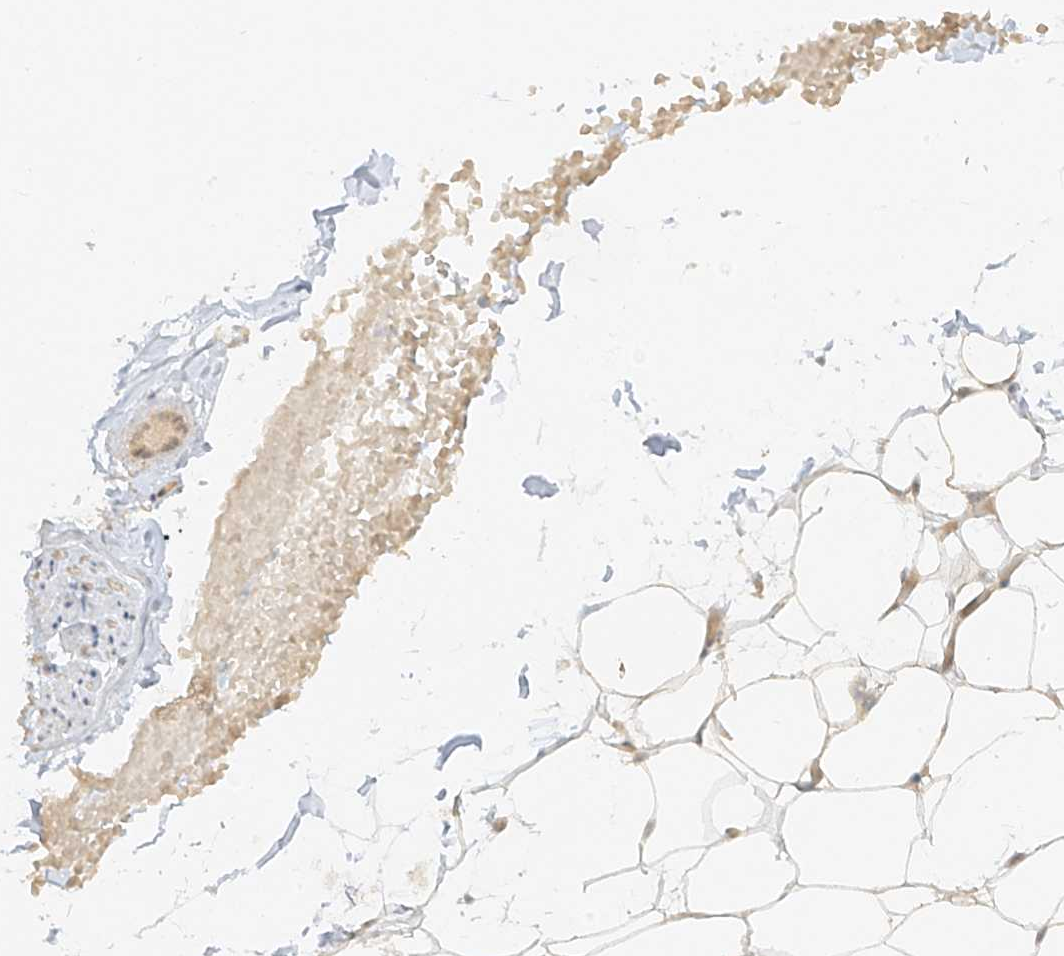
{"staining": {"intensity": "moderate", "quantity": ">75%", "location": "cytoplasmic/membranous"}, "tissue": "adipose tissue", "cell_type": "Adipocytes", "image_type": "normal", "snomed": [{"axis": "morphology", "description": "Normal tissue, NOS"}, {"axis": "topography", "description": "Breast"}], "caption": "Immunohistochemical staining of unremarkable adipose tissue reveals medium levels of moderate cytoplasmic/membranous staining in approximately >75% of adipocytes.", "gene": "LIPT1", "patient": {"sex": "female", "age": 23}}